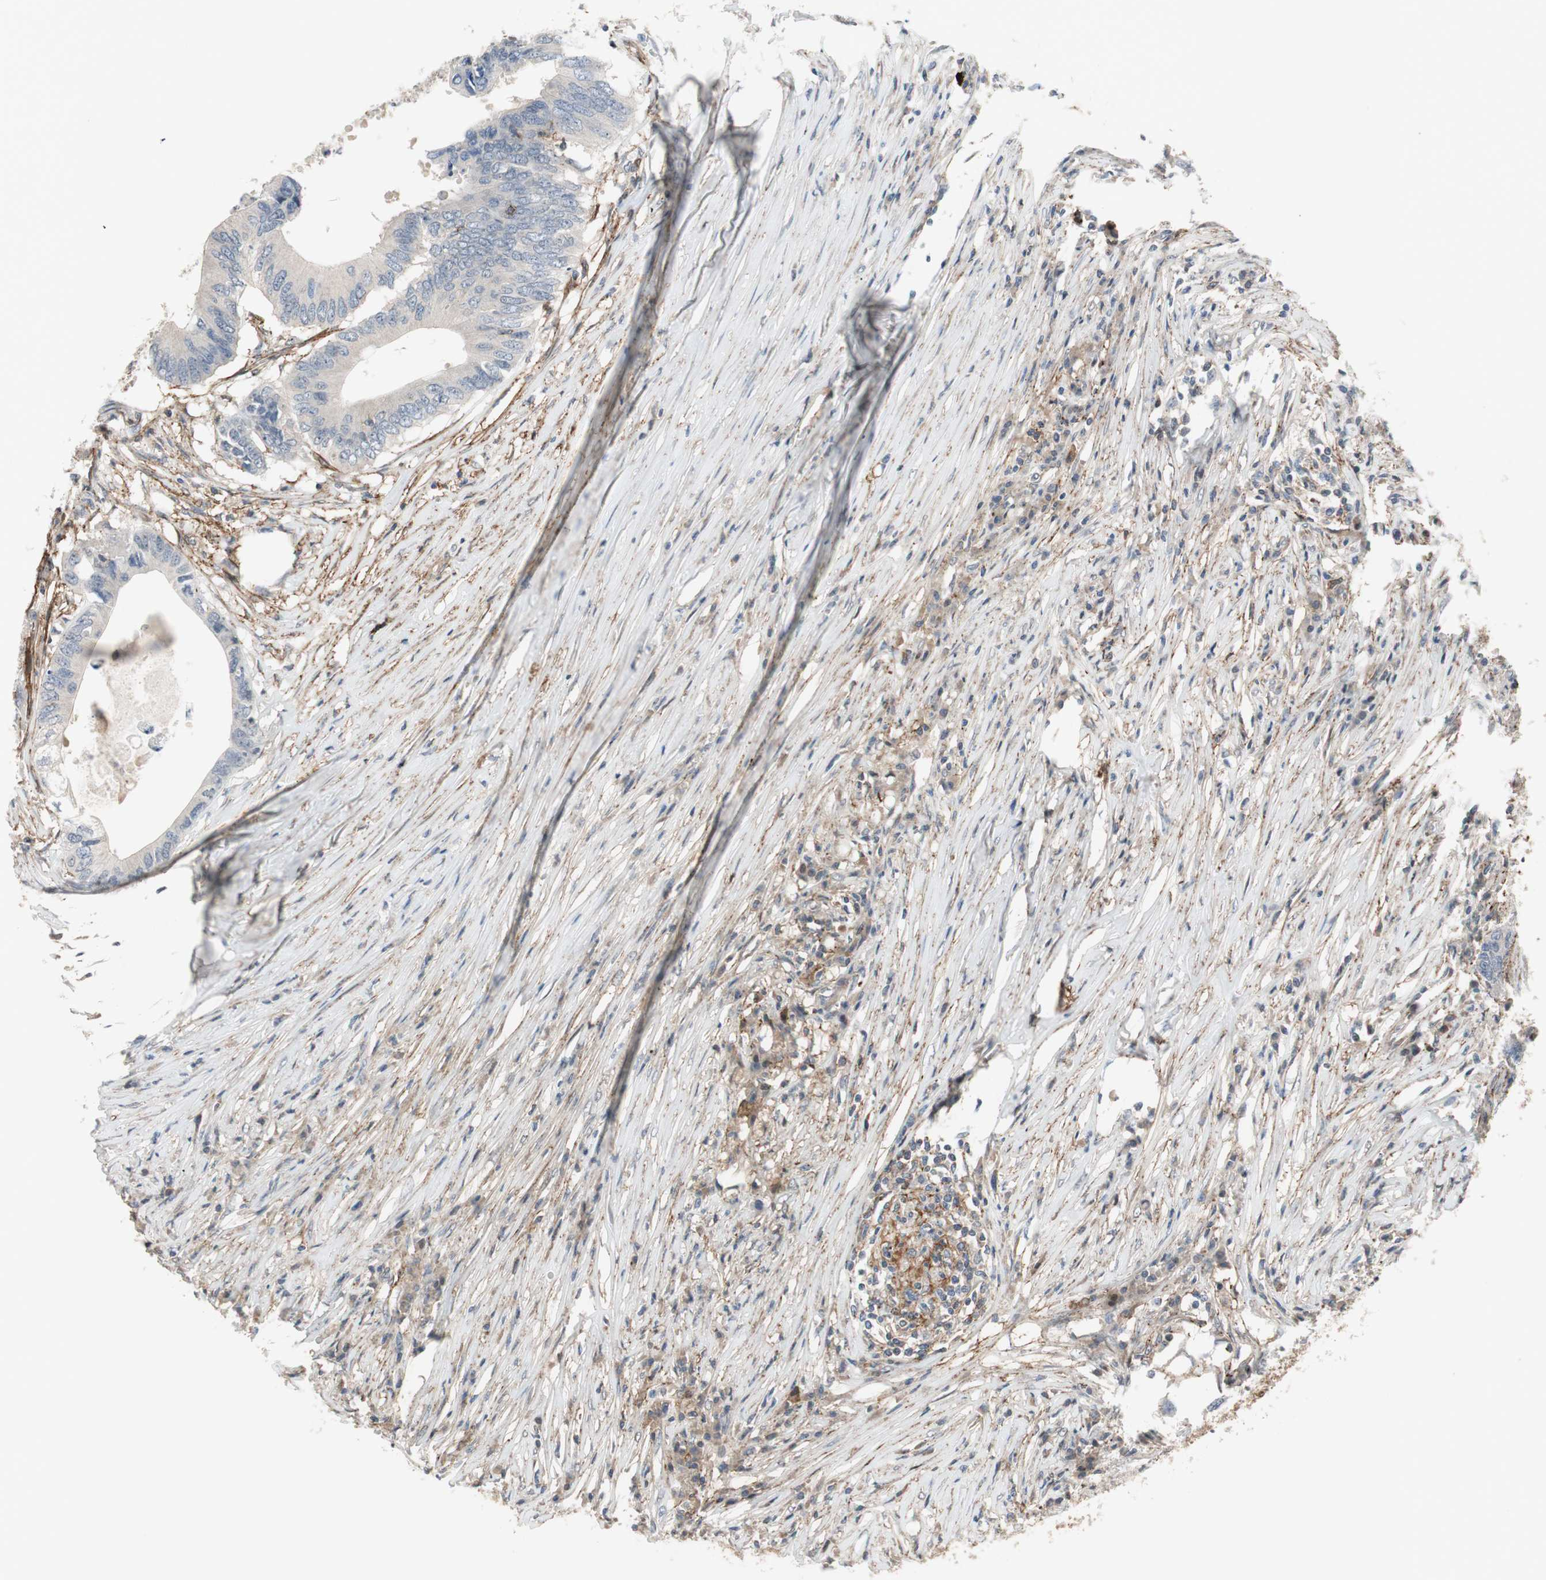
{"staining": {"intensity": "negative", "quantity": "none", "location": "none"}, "tissue": "colorectal cancer", "cell_type": "Tumor cells", "image_type": "cancer", "snomed": [{"axis": "morphology", "description": "Adenocarcinoma, NOS"}, {"axis": "topography", "description": "Colon"}], "caption": "Tumor cells show no significant positivity in colorectal adenocarcinoma. (Brightfield microscopy of DAB (3,3'-diaminobenzidine) immunohistochemistry (IHC) at high magnification).", "gene": "GRHL1", "patient": {"sex": "male", "age": 71}}